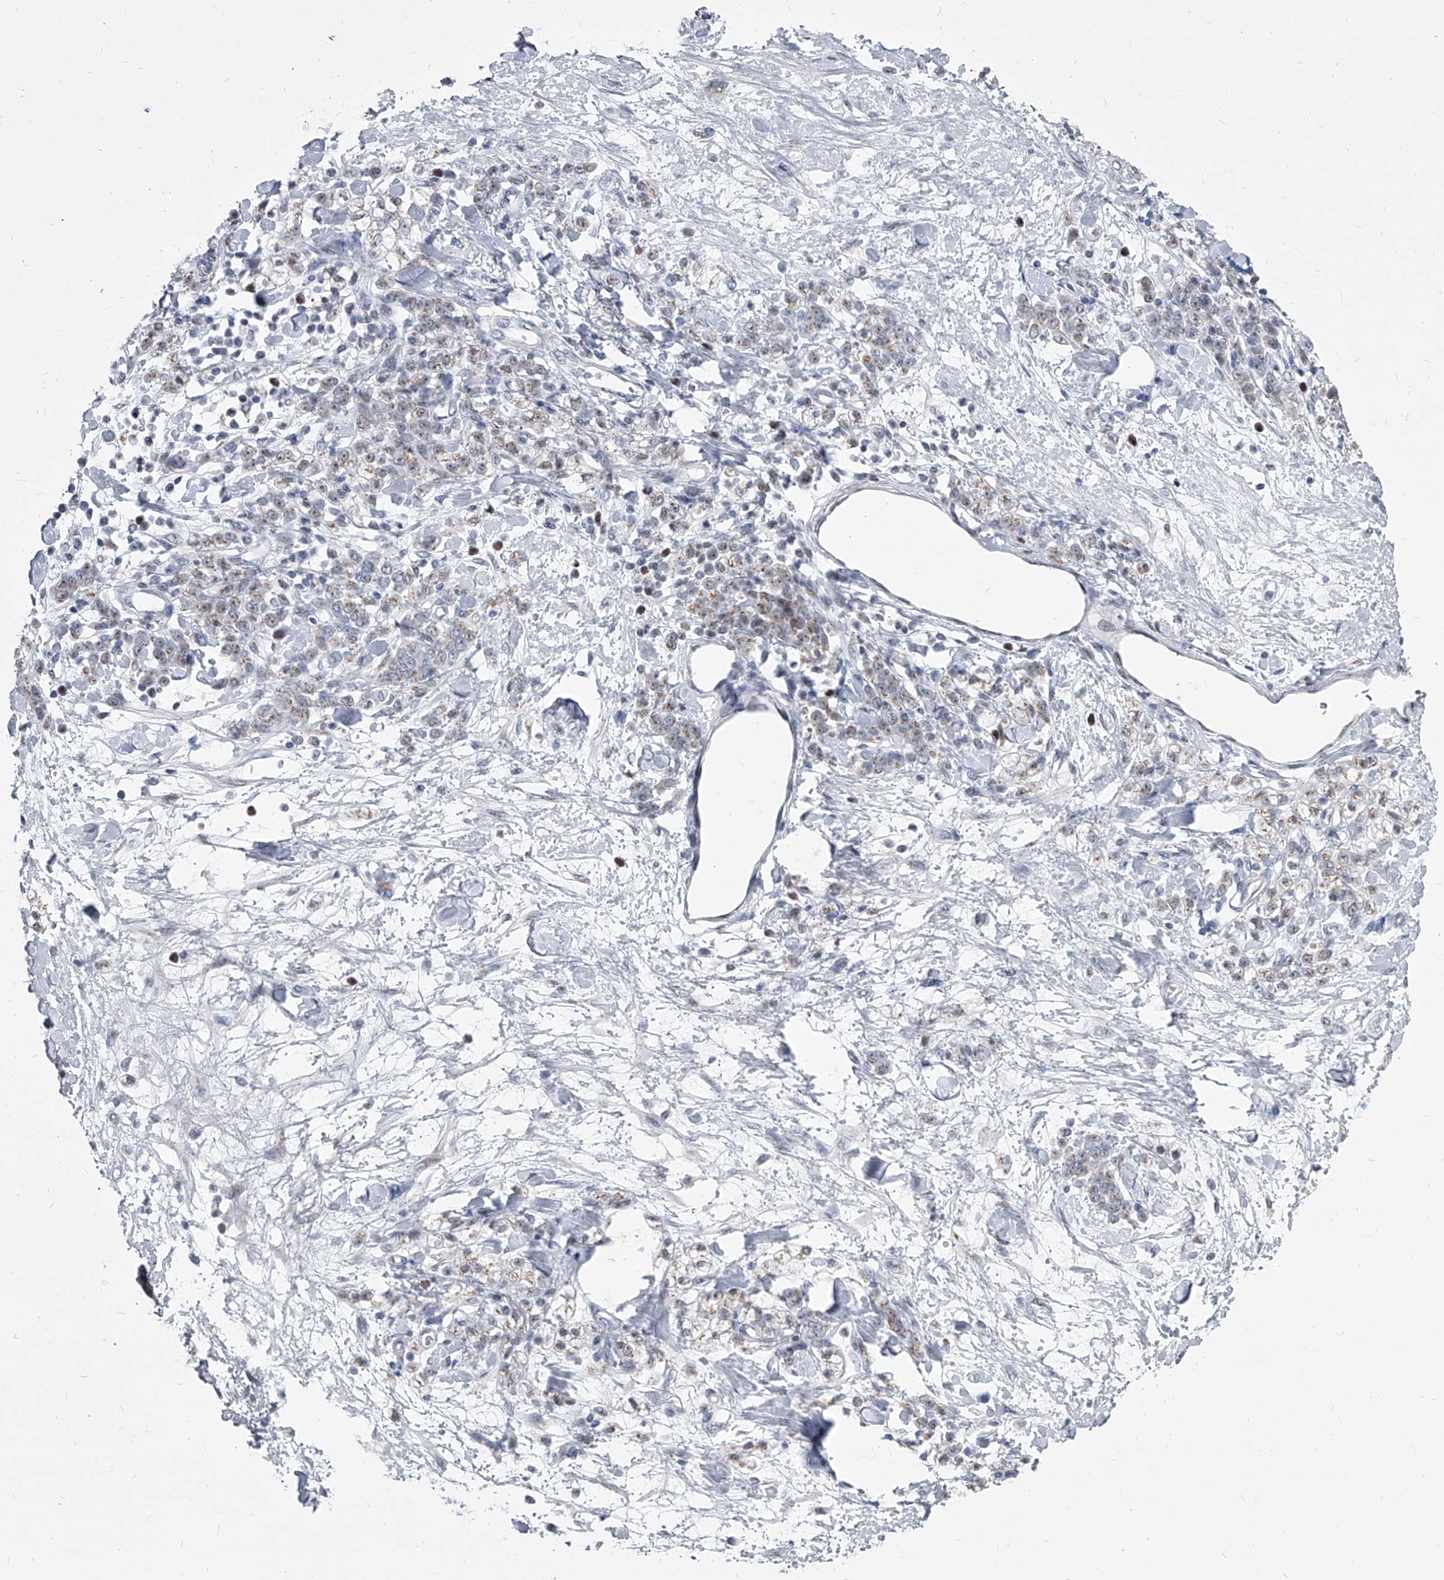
{"staining": {"intensity": "weak", "quantity": "<25%", "location": "cytoplasmic/membranous"}, "tissue": "stomach cancer", "cell_type": "Tumor cells", "image_type": "cancer", "snomed": [{"axis": "morphology", "description": "Normal tissue, NOS"}, {"axis": "morphology", "description": "Adenocarcinoma, NOS"}, {"axis": "topography", "description": "Stomach"}], "caption": "Histopathology image shows no protein positivity in tumor cells of stomach cancer (adenocarcinoma) tissue.", "gene": "EVA1C", "patient": {"sex": "male", "age": 82}}